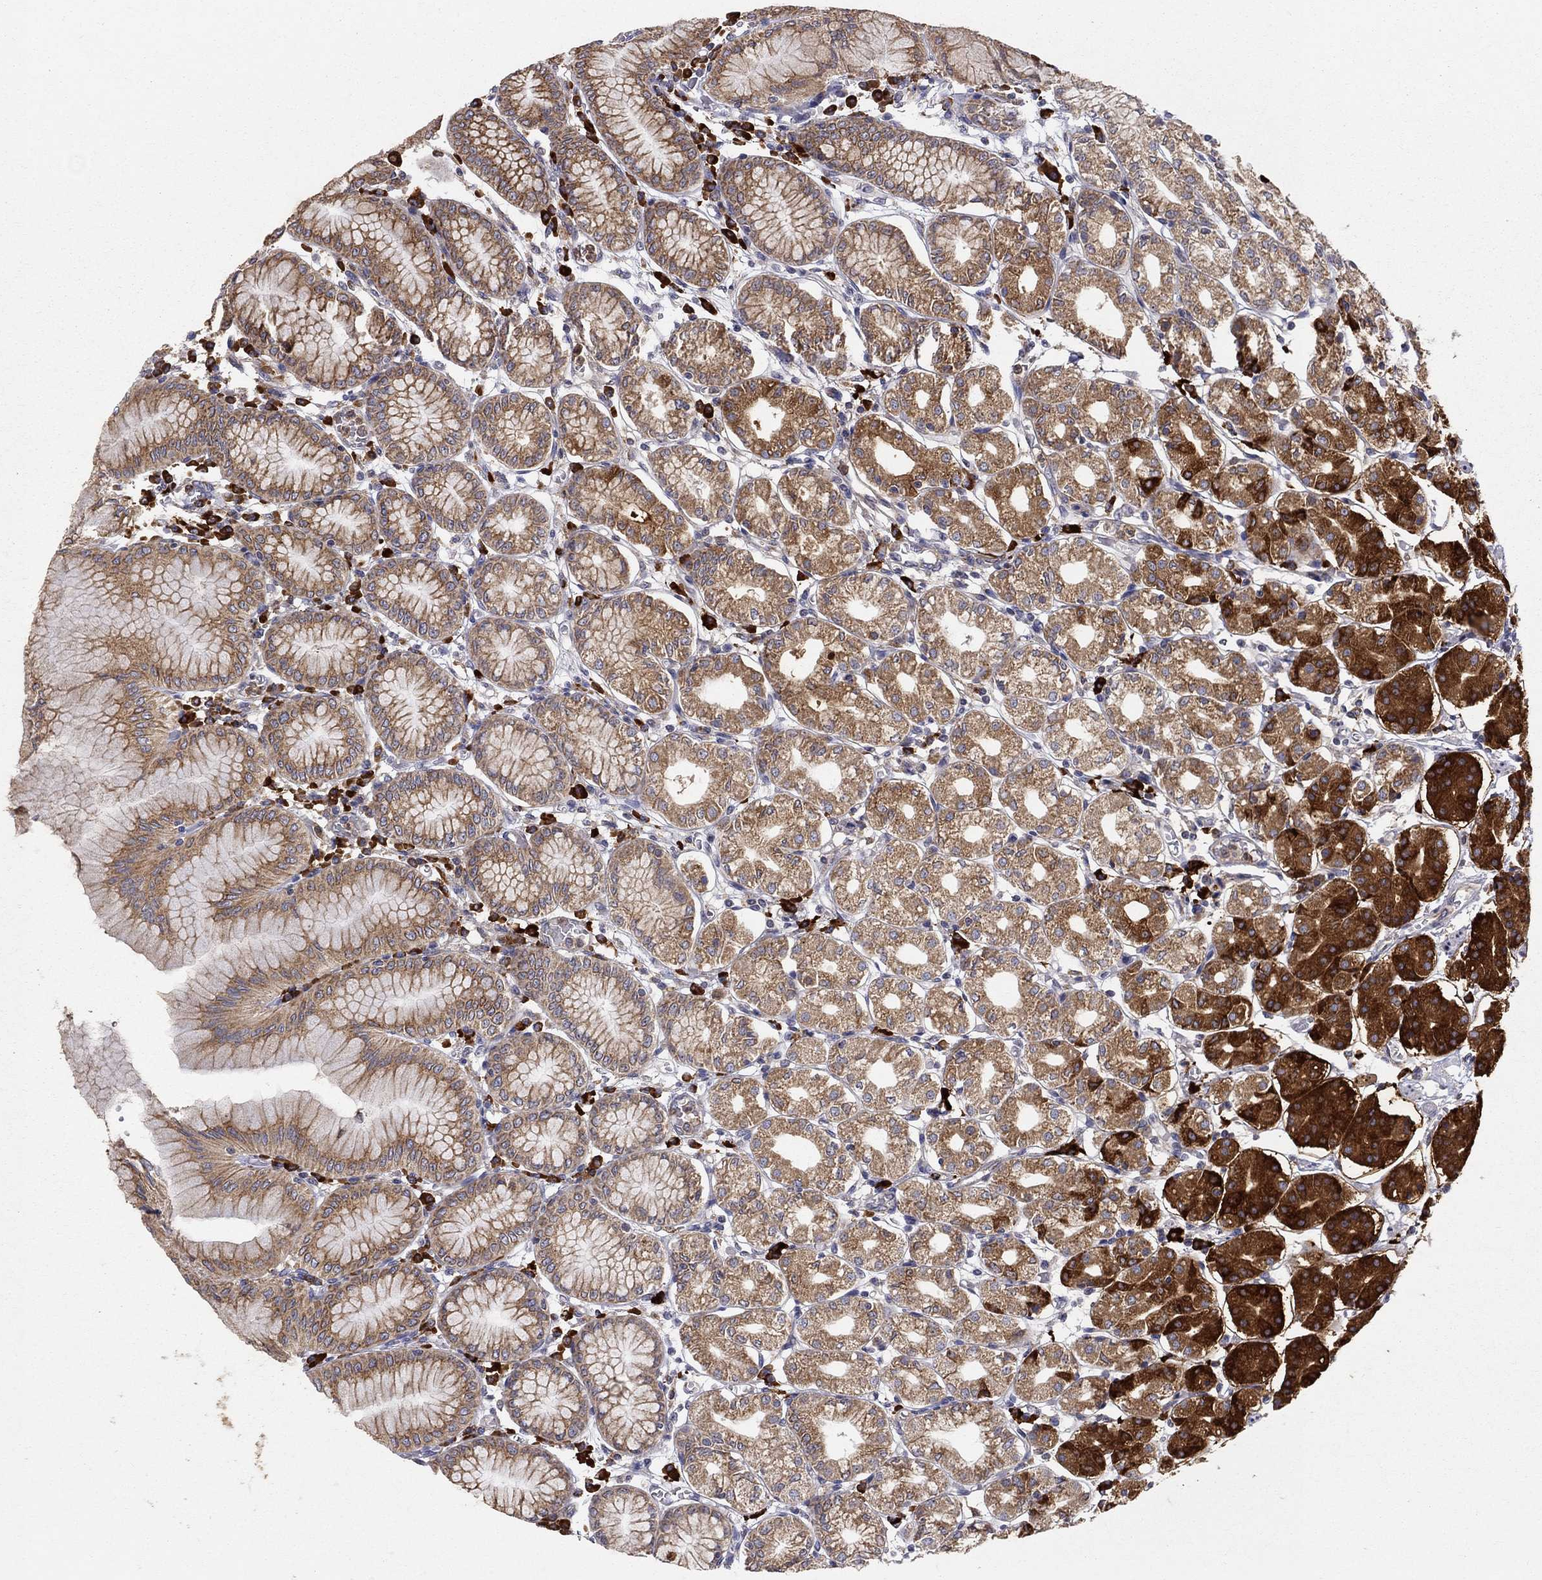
{"staining": {"intensity": "strong", "quantity": "25%-75%", "location": "cytoplasmic/membranous"}, "tissue": "stomach", "cell_type": "Glandular cells", "image_type": "normal", "snomed": [{"axis": "morphology", "description": "Normal tissue, NOS"}, {"axis": "topography", "description": "Skeletal muscle"}, {"axis": "topography", "description": "Stomach"}], "caption": "Immunohistochemical staining of normal human stomach displays strong cytoplasmic/membranous protein staining in approximately 25%-75% of glandular cells. The staining is performed using DAB (3,3'-diaminobenzidine) brown chromogen to label protein expression. The nuclei are counter-stained blue using hematoxylin.", "gene": "PRDX4", "patient": {"sex": "female", "age": 57}}